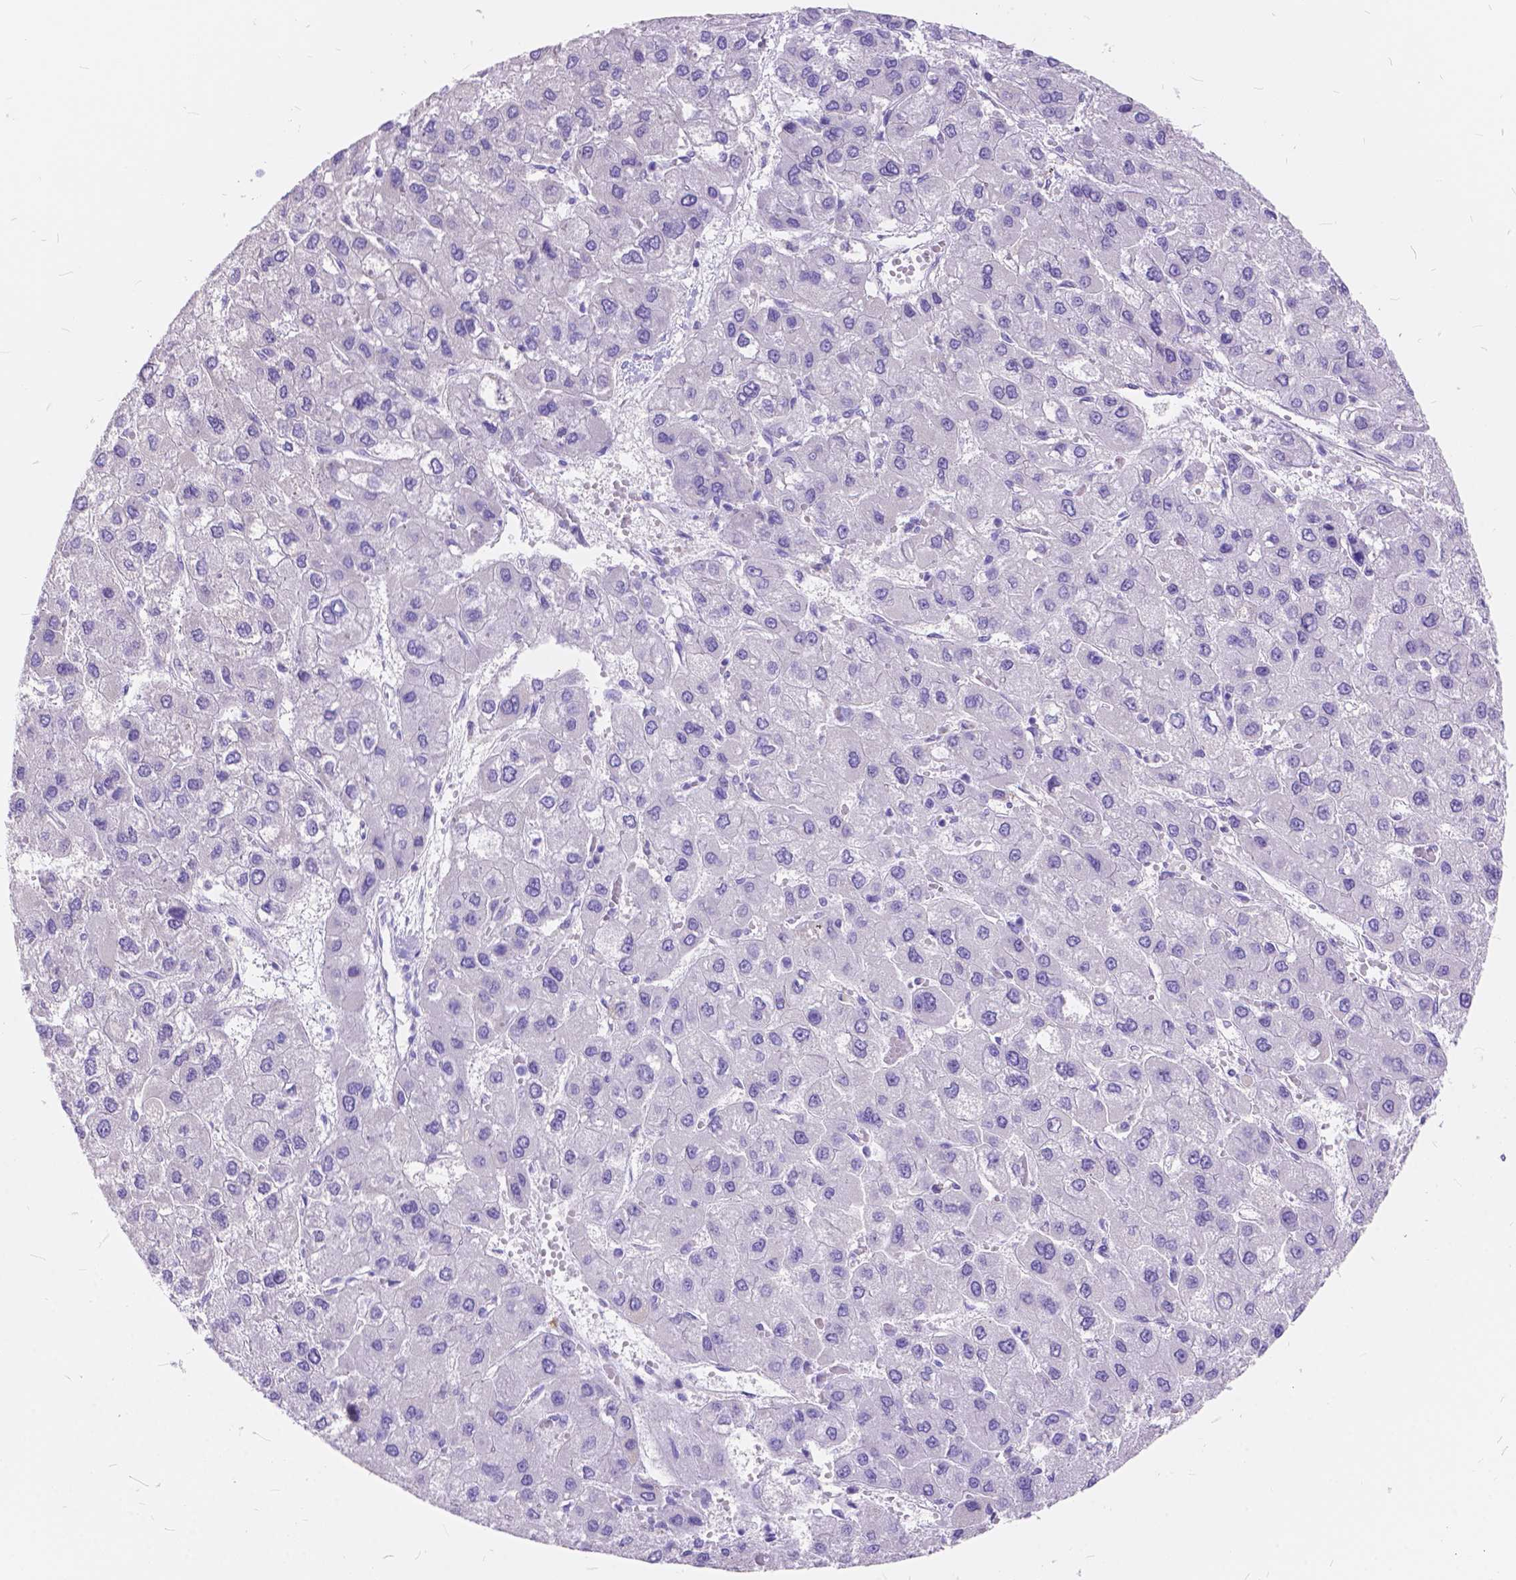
{"staining": {"intensity": "negative", "quantity": "none", "location": "none"}, "tissue": "liver cancer", "cell_type": "Tumor cells", "image_type": "cancer", "snomed": [{"axis": "morphology", "description": "Carcinoma, Hepatocellular, NOS"}, {"axis": "topography", "description": "Liver"}], "caption": "Tumor cells show no significant protein positivity in liver cancer (hepatocellular carcinoma).", "gene": "FOXL2", "patient": {"sex": "female", "age": 41}}